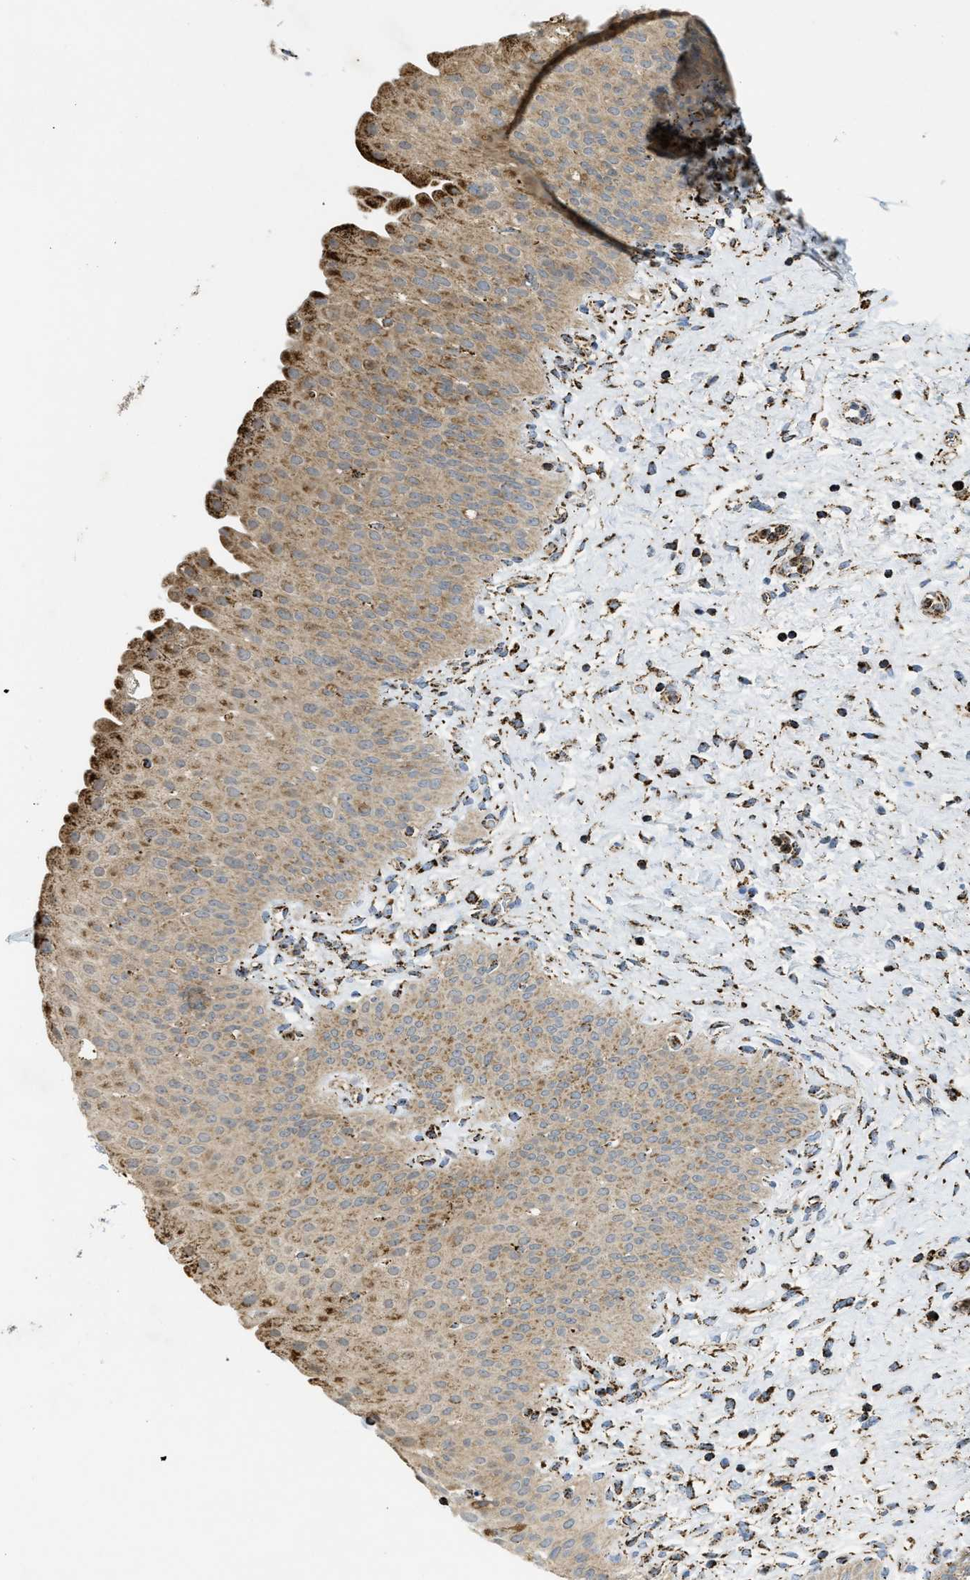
{"staining": {"intensity": "moderate", "quantity": ">75%", "location": "cytoplasmic/membranous"}, "tissue": "urinary bladder", "cell_type": "Urothelial cells", "image_type": "normal", "snomed": [{"axis": "morphology", "description": "Normal tissue, NOS"}, {"axis": "topography", "description": "Urinary bladder"}], "caption": "Unremarkable urinary bladder was stained to show a protein in brown. There is medium levels of moderate cytoplasmic/membranous staining in approximately >75% of urothelial cells. The staining is performed using DAB brown chromogen to label protein expression. The nuclei are counter-stained blue using hematoxylin.", "gene": "SQOR", "patient": {"sex": "male", "age": 46}}